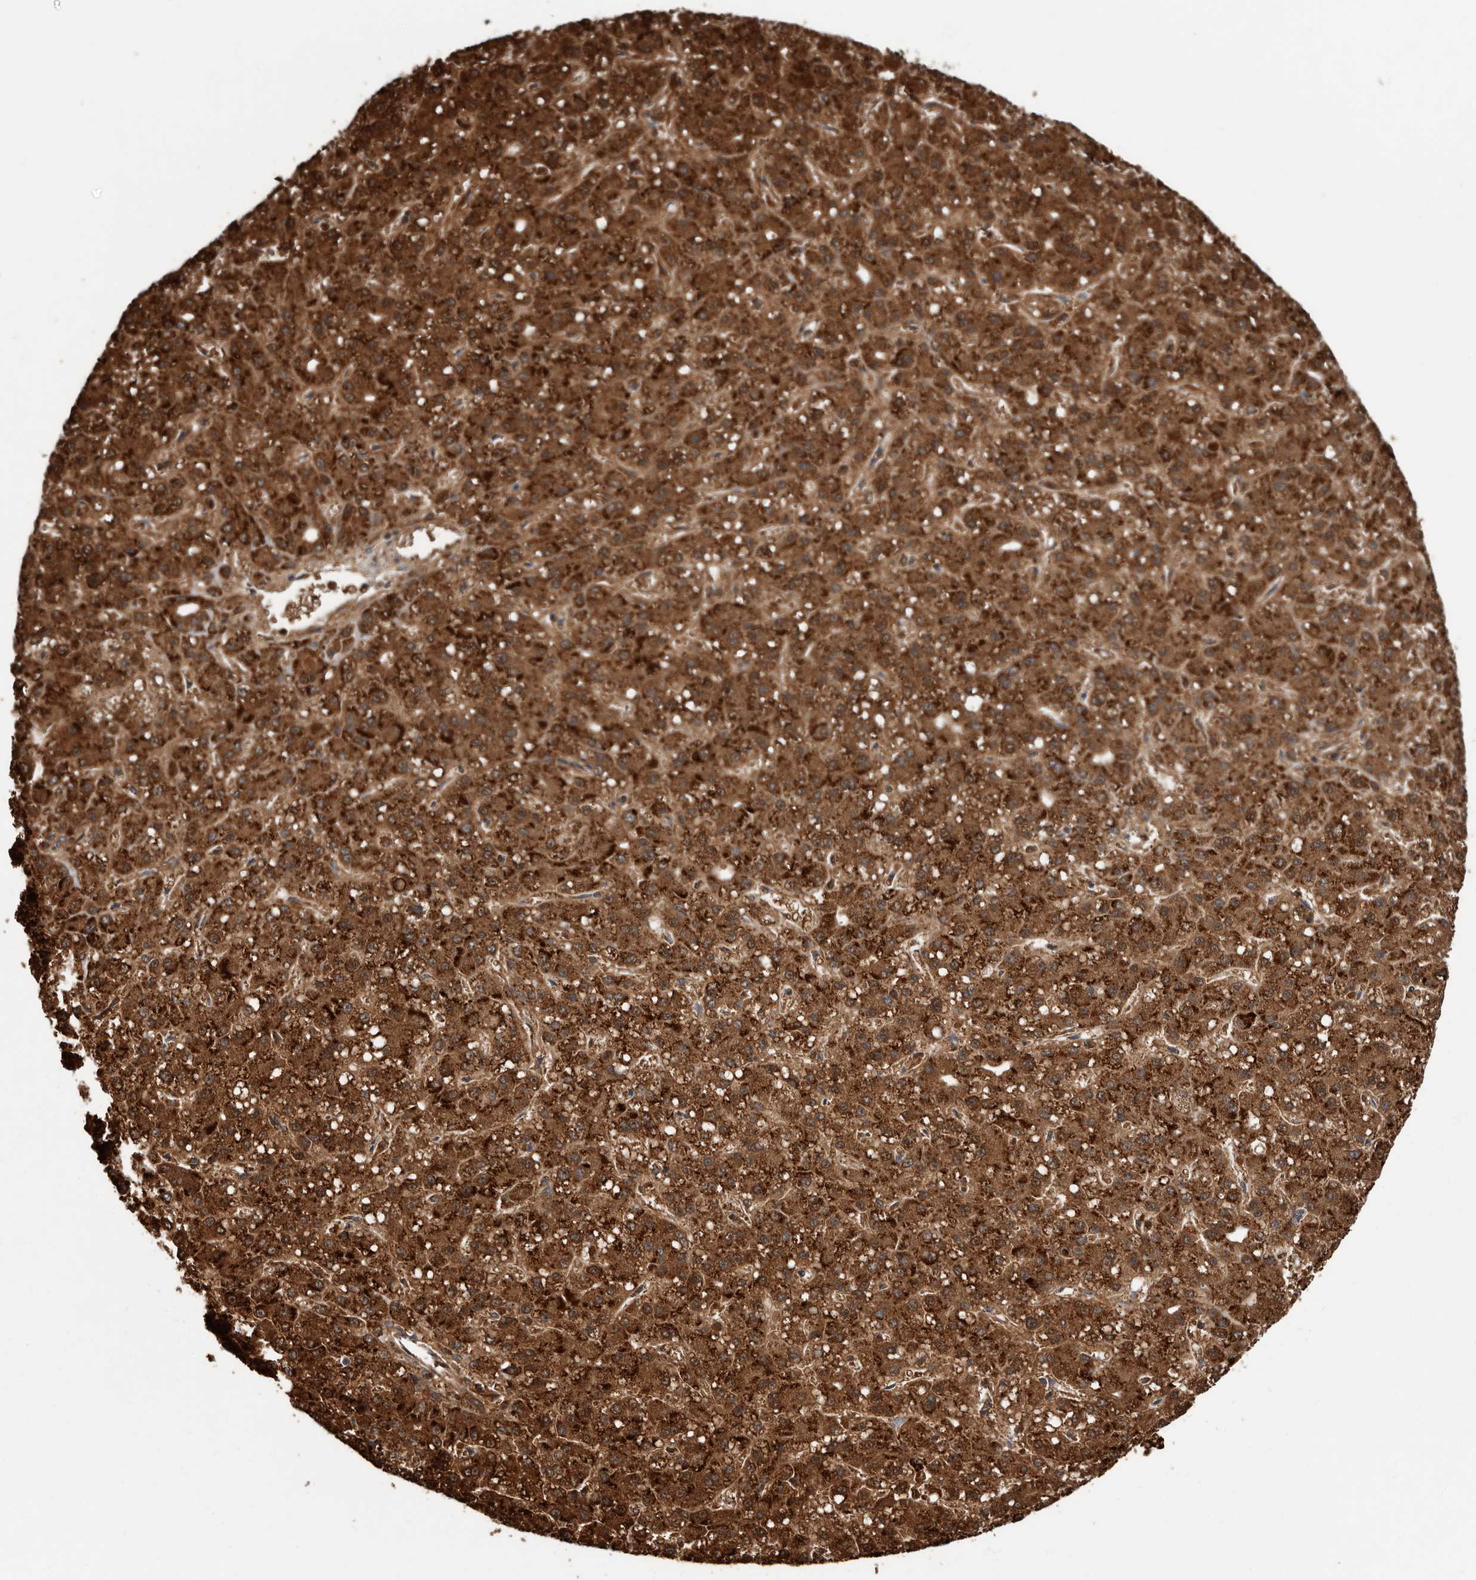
{"staining": {"intensity": "strong", "quantity": ">75%", "location": "cytoplasmic/membranous"}, "tissue": "liver cancer", "cell_type": "Tumor cells", "image_type": "cancer", "snomed": [{"axis": "morphology", "description": "Carcinoma, Hepatocellular, NOS"}, {"axis": "topography", "description": "Liver"}], "caption": "Immunohistochemical staining of human liver hepatocellular carcinoma demonstrates strong cytoplasmic/membranous protein staining in approximately >75% of tumor cells.", "gene": "FGFR4", "patient": {"sex": "male", "age": 67}}